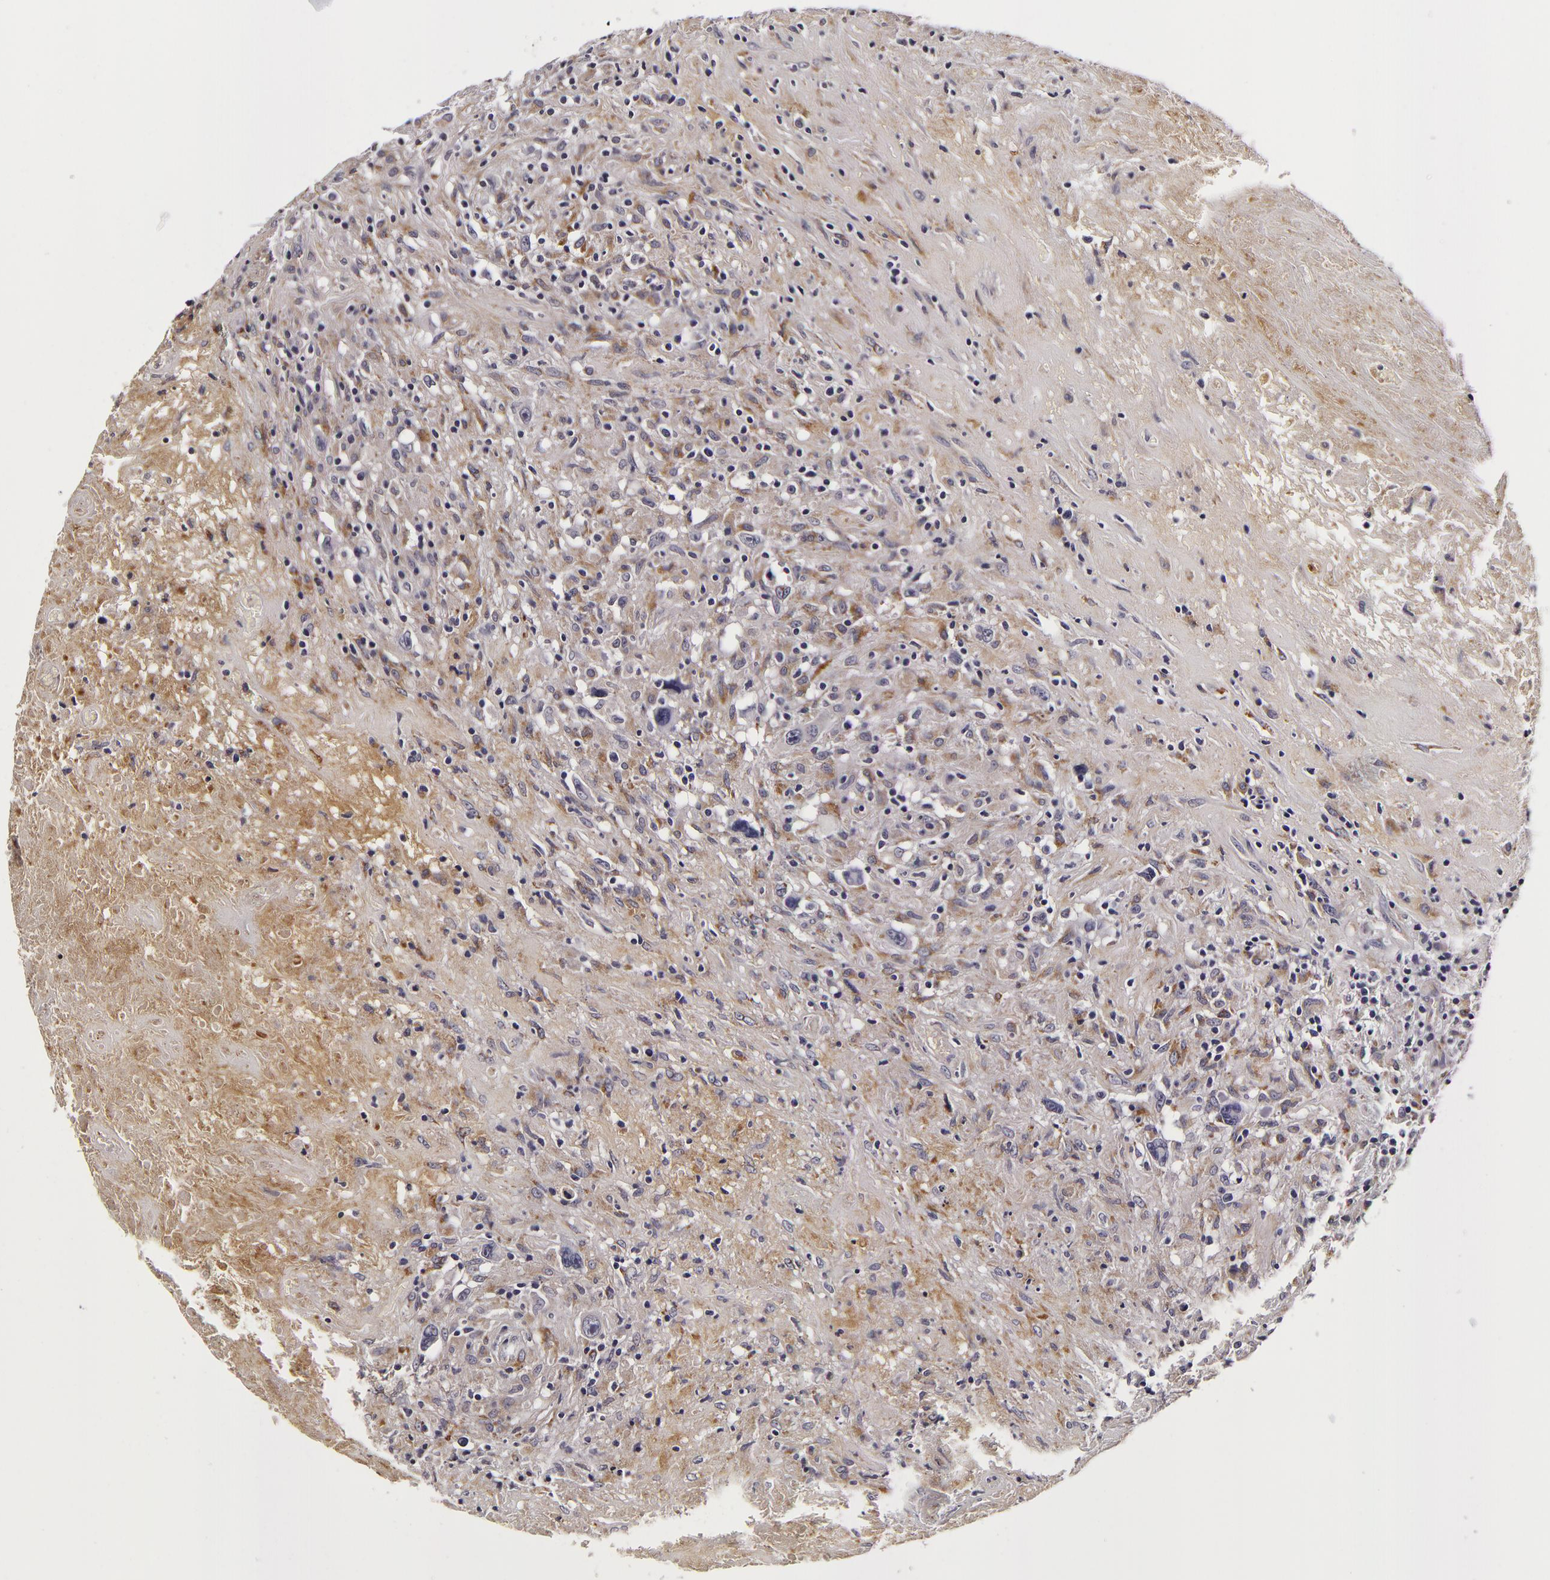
{"staining": {"intensity": "negative", "quantity": "none", "location": "none"}, "tissue": "lymphoma", "cell_type": "Tumor cells", "image_type": "cancer", "snomed": [{"axis": "morphology", "description": "Hodgkin's disease, NOS"}, {"axis": "topography", "description": "Lymph node"}], "caption": "Immunohistochemistry (IHC) image of Hodgkin's disease stained for a protein (brown), which reveals no positivity in tumor cells.", "gene": "LGALS3BP", "patient": {"sex": "male", "age": 46}}